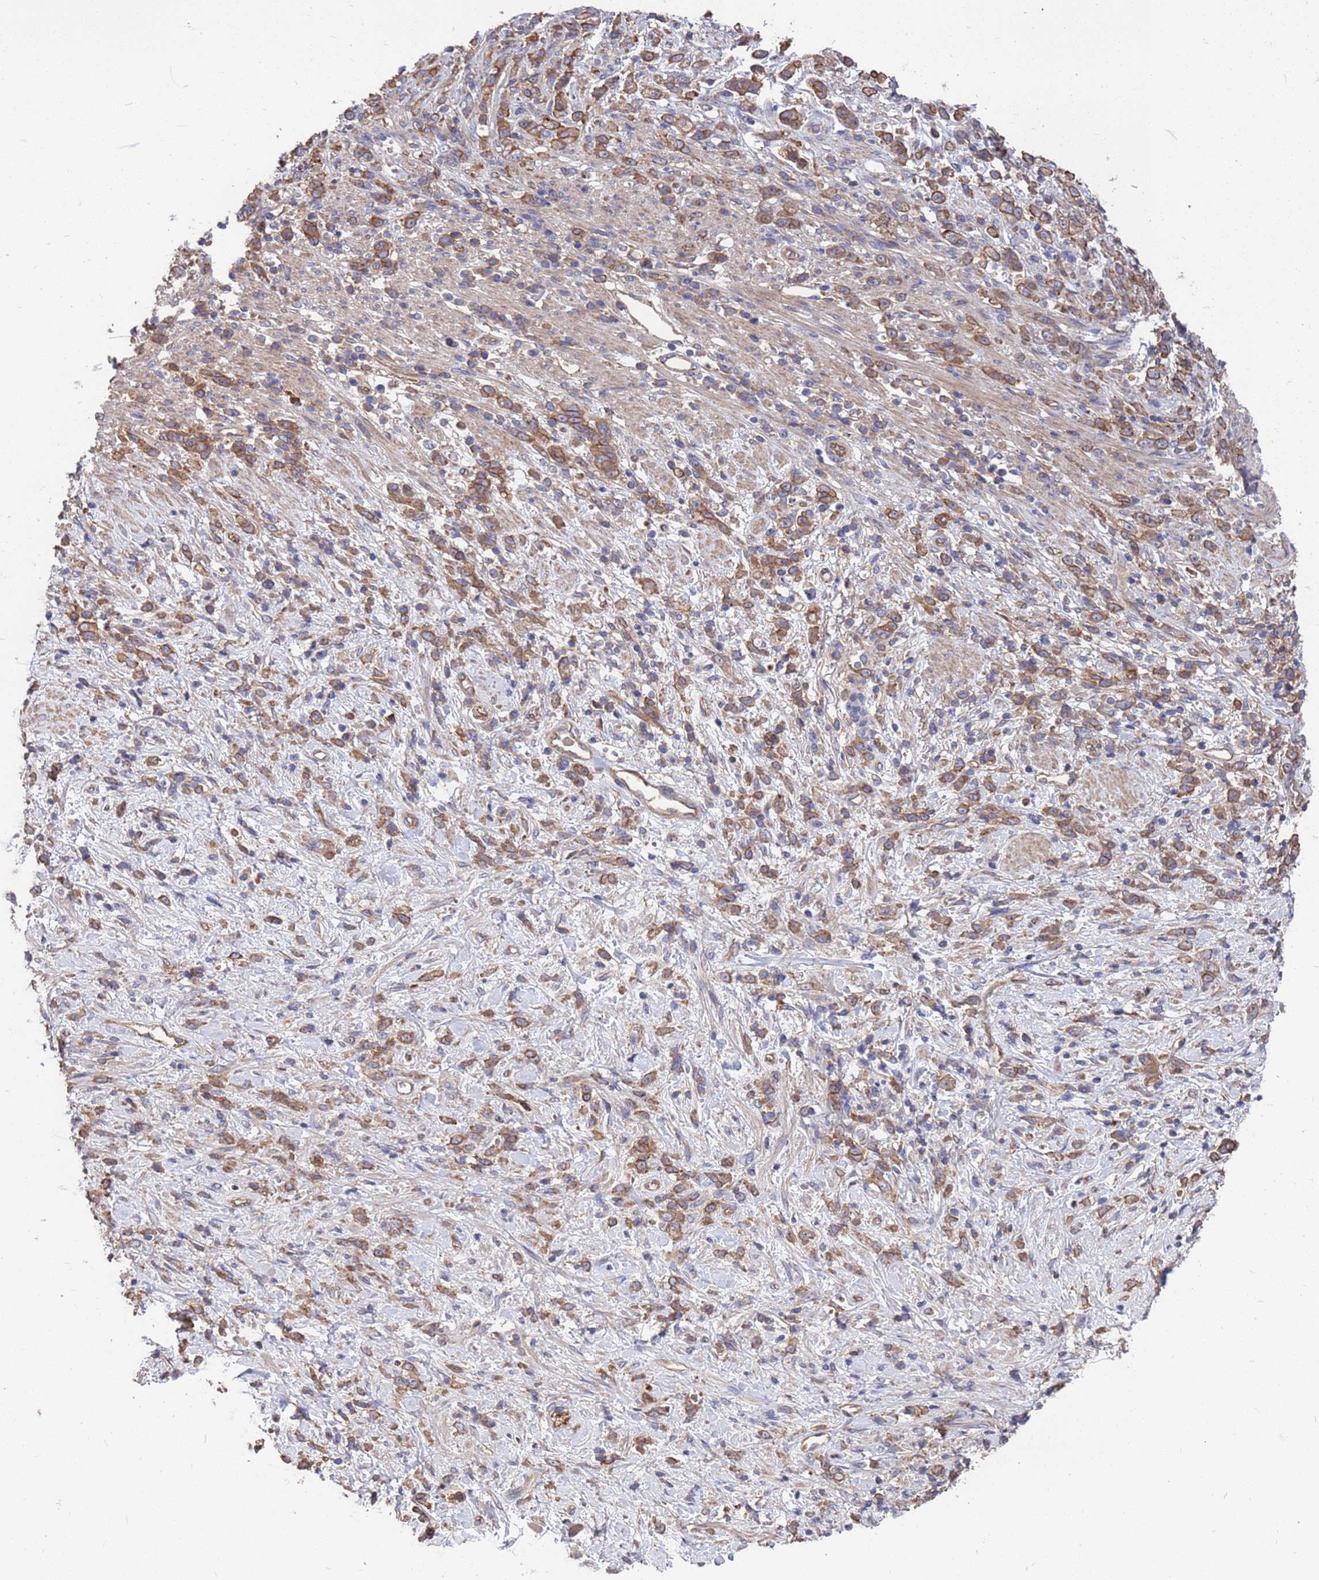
{"staining": {"intensity": "moderate", "quantity": ">75%", "location": "cytoplasmic/membranous"}, "tissue": "stomach cancer", "cell_type": "Tumor cells", "image_type": "cancer", "snomed": [{"axis": "morphology", "description": "Adenocarcinoma, NOS"}, {"axis": "topography", "description": "Stomach"}], "caption": "There is medium levels of moderate cytoplasmic/membranous positivity in tumor cells of adenocarcinoma (stomach), as demonstrated by immunohistochemical staining (brown color).", "gene": "NDUFAF6", "patient": {"sex": "female", "age": 60}}